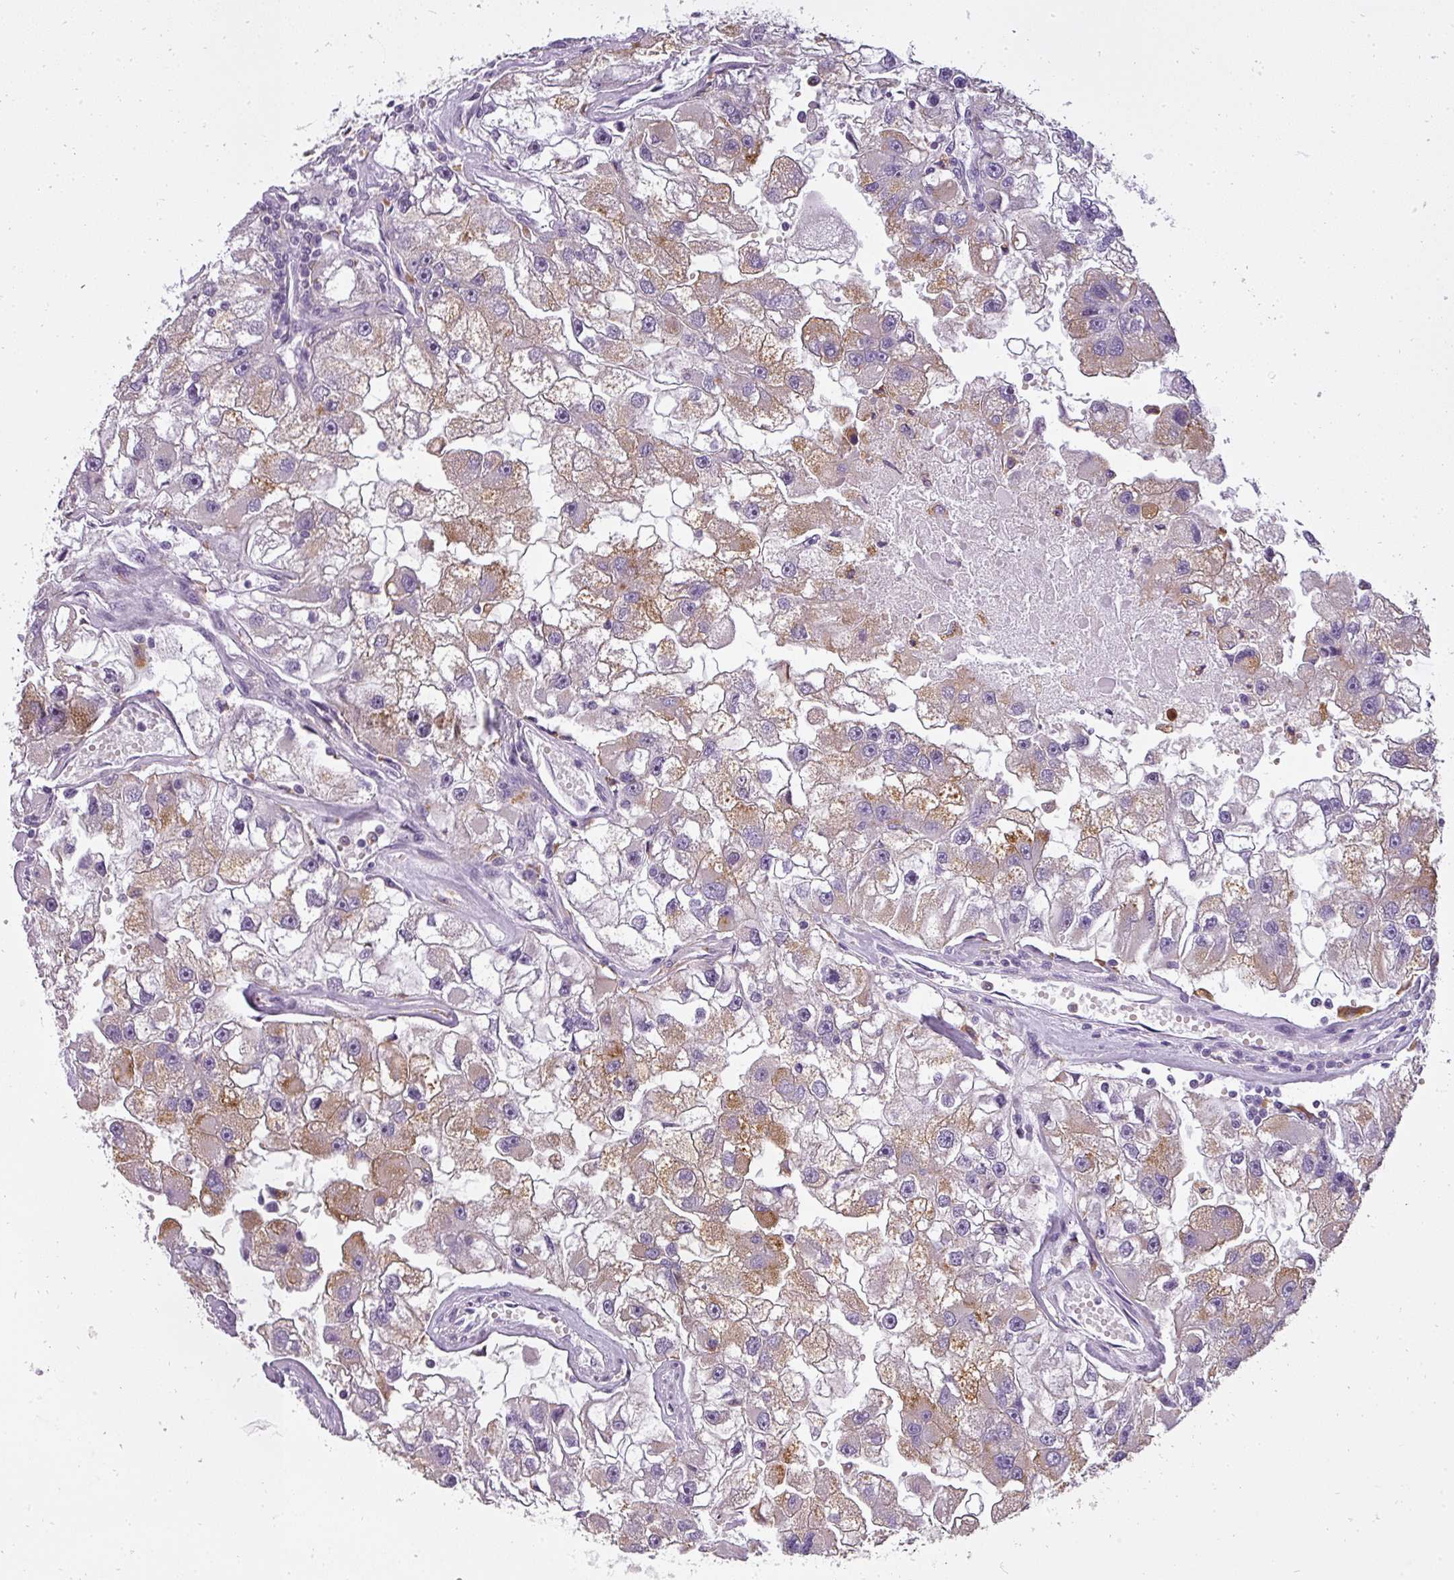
{"staining": {"intensity": "moderate", "quantity": "25%-75%", "location": "cytoplasmic/membranous"}, "tissue": "renal cancer", "cell_type": "Tumor cells", "image_type": "cancer", "snomed": [{"axis": "morphology", "description": "Adenocarcinoma, NOS"}, {"axis": "topography", "description": "Kidney"}], "caption": "Tumor cells demonstrate medium levels of moderate cytoplasmic/membranous staining in approximately 25%-75% of cells in human renal cancer.", "gene": "ATP6V1D", "patient": {"sex": "male", "age": 63}}